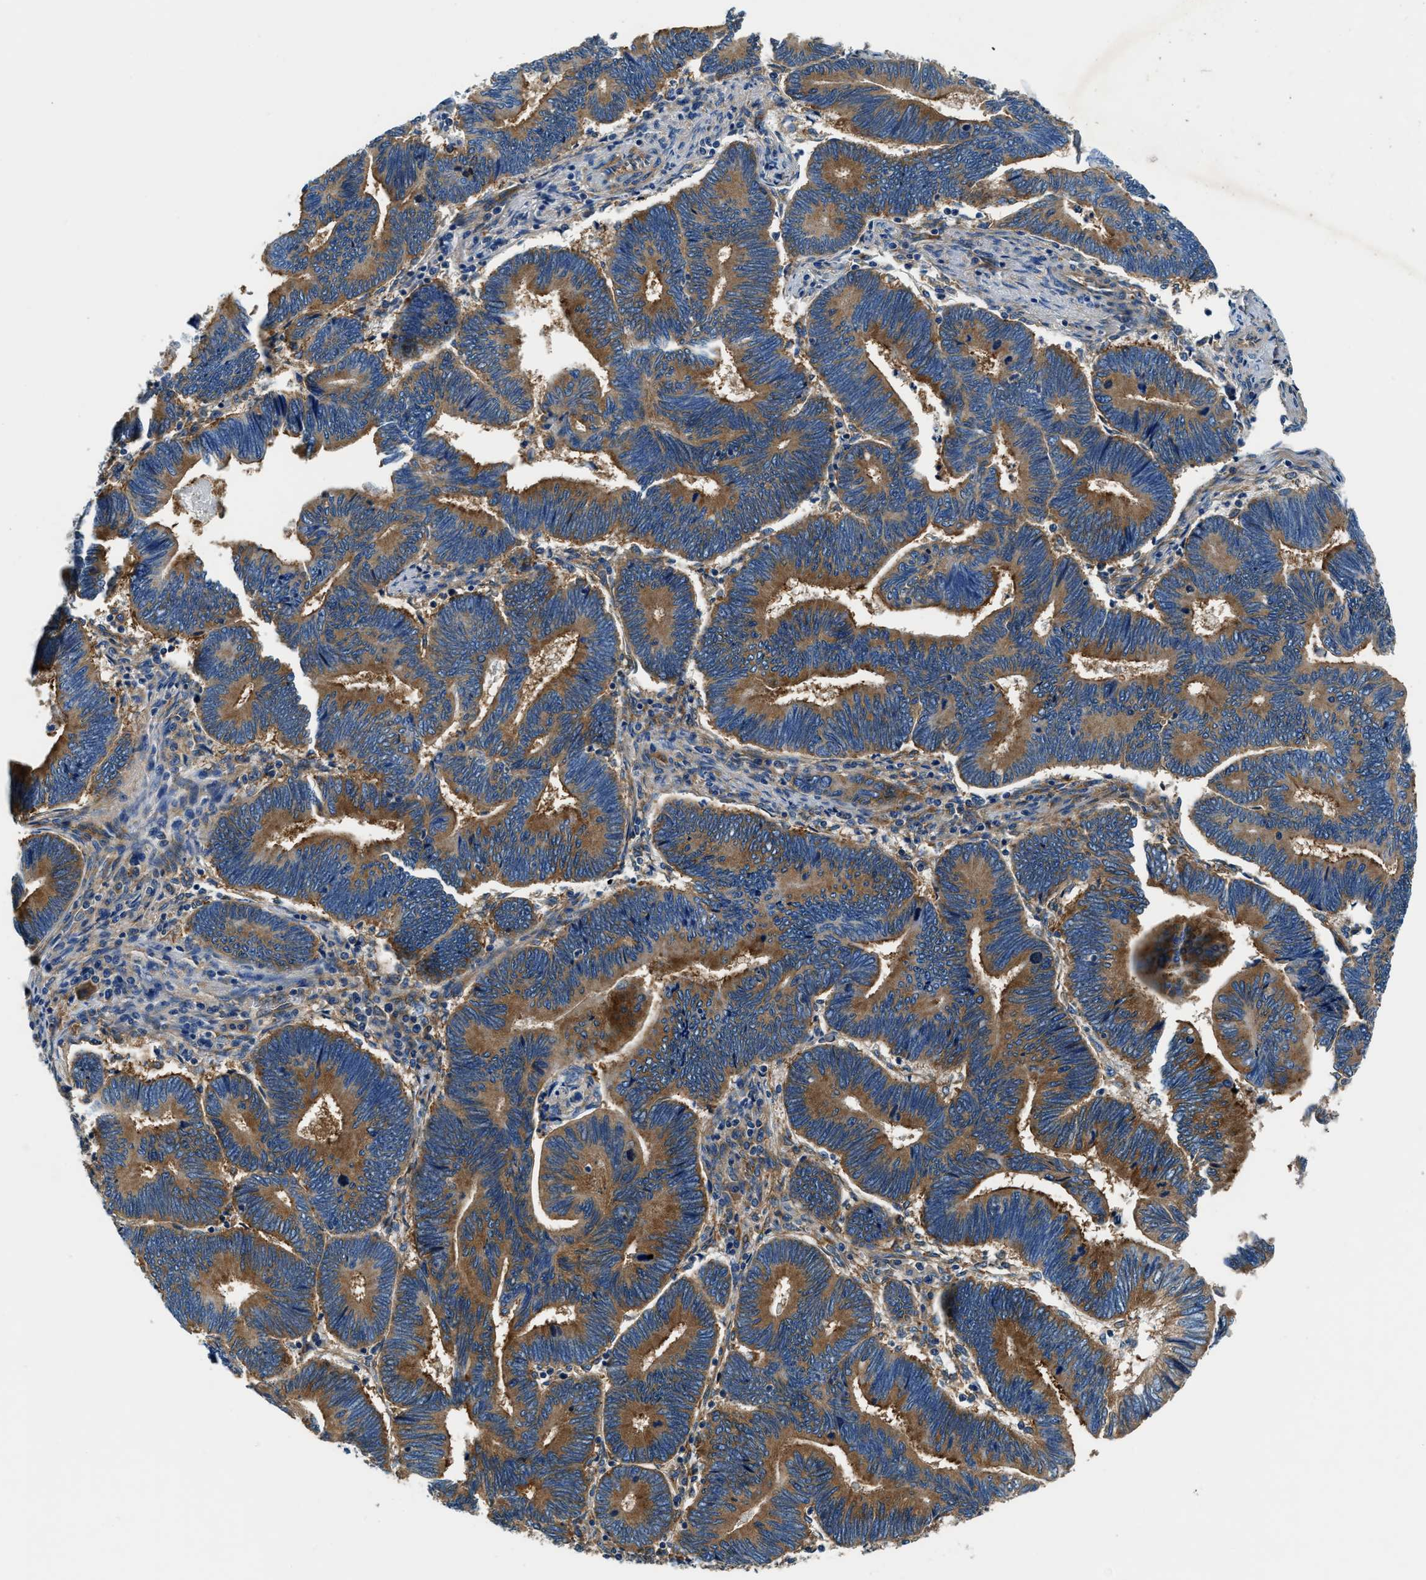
{"staining": {"intensity": "moderate", "quantity": ">75%", "location": "cytoplasmic/membranous"}, "tissue": "pancreatic cancer", "cell_type": "Tumor cells", "image_type": "cancer", "snomed": [{"axis": "morphology", "description": "Adenocarcinoma, NOS"}, {"axis": "topography", "description": "Pancreas"}], "caption": "This micrograph demonstrates IHC staining of human pancreatic adenocarcinoma, with medium moderate cytoplasmic/membranous expression in about >75% of tumor cells.", "gene": "EEA1", "patient": {"sex": "female", "age": 70}}